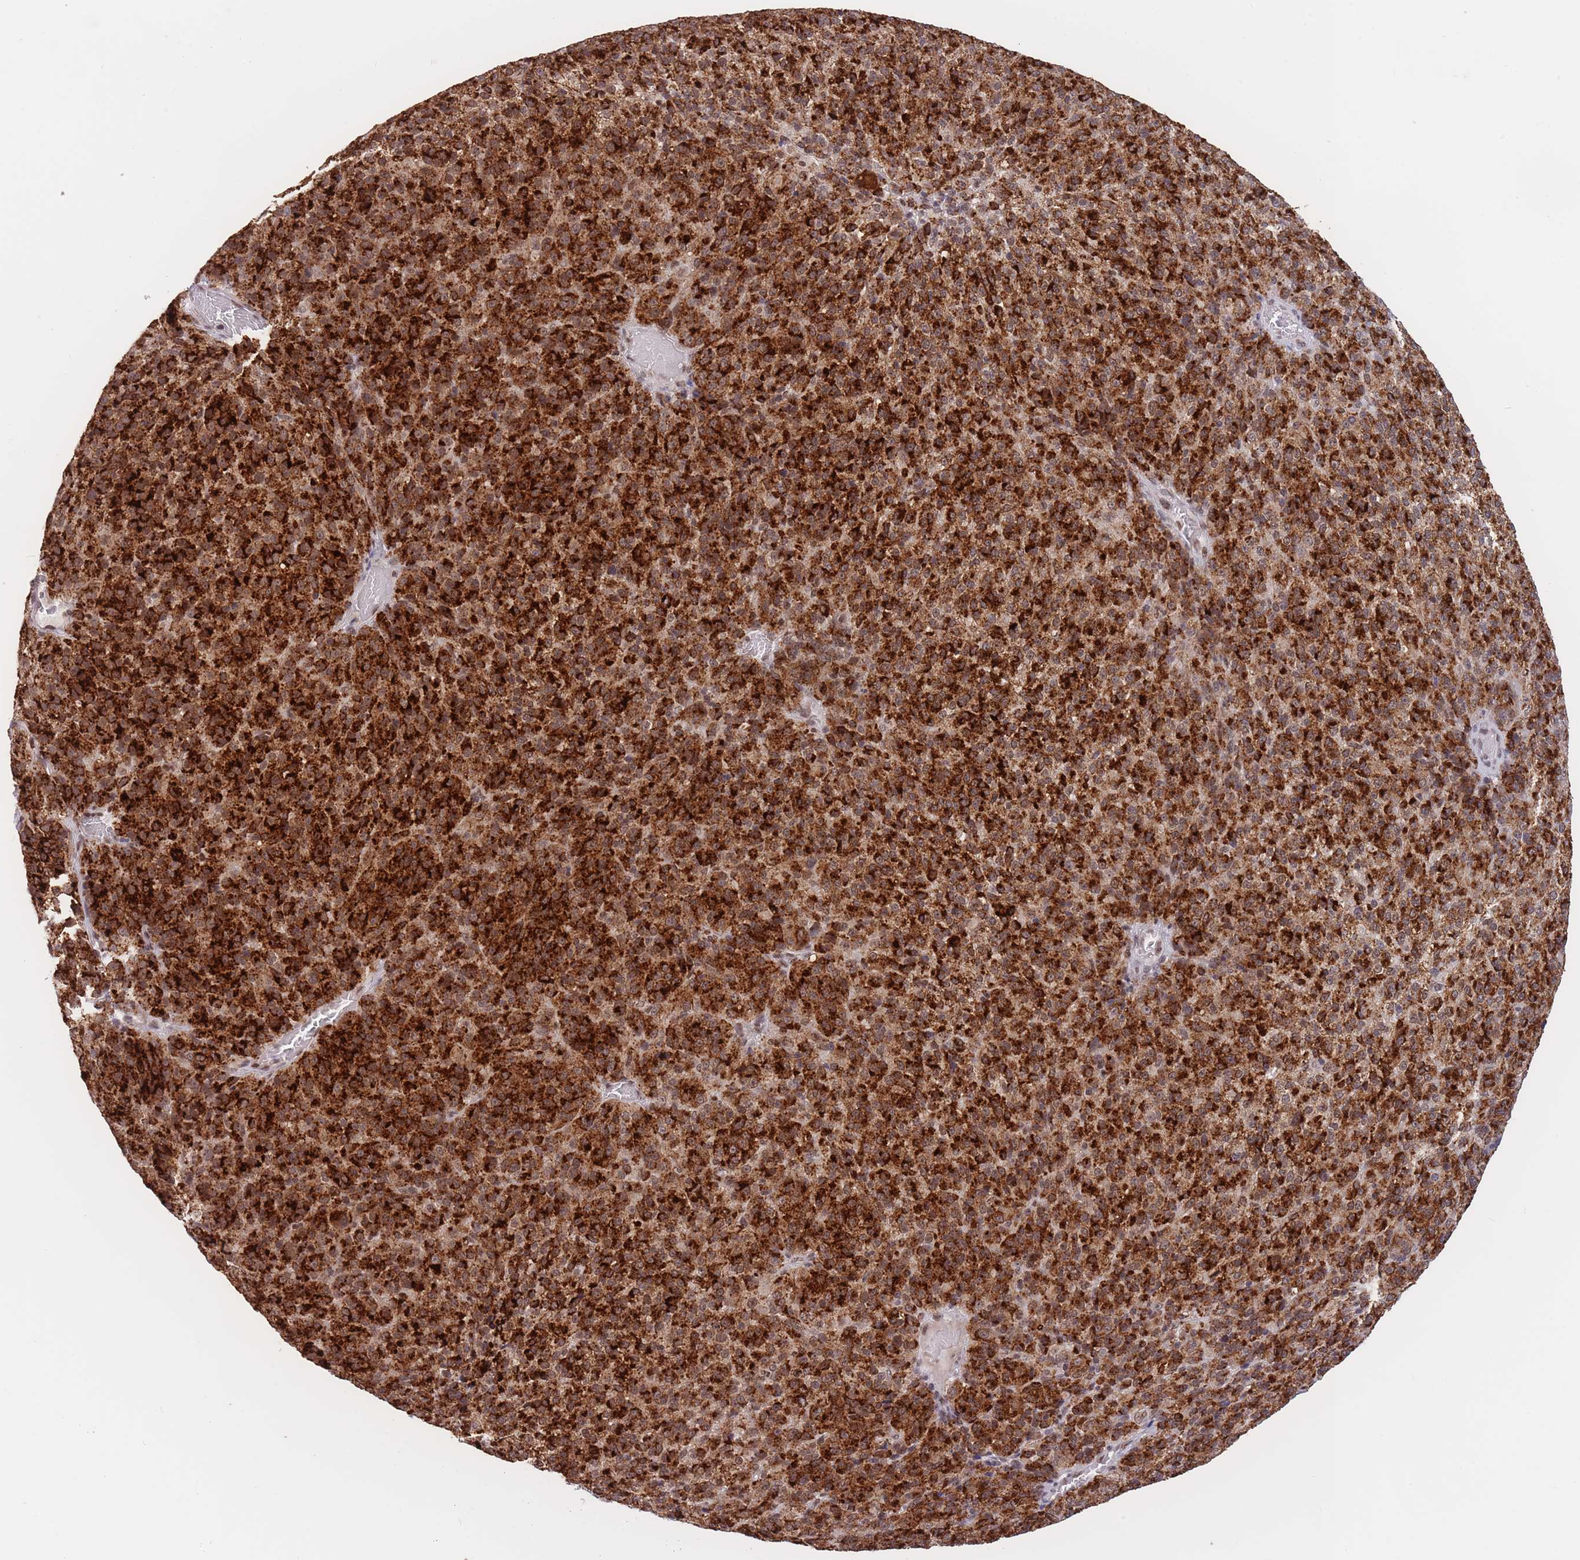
{"staining": {"intensity": "strong", "quantity": ">75%", "location": "cytoplasmic/membranous"}, "tissue": "melanoma", "cell_type": "Tumor cells", "image_type": "cancer", "snomed": [{"axis": "morphology", "description": "Malignant melanoma, Metastatic site"}, {"axis": "topography", "description": "Brain"}], "caption": "Malignant melanoma (metastatic site) stained for a protein (brown) reveals strong cytoplasmic/membranous positive expression in approximately >75% of tumor cells.", "gene": "SMAD9", "patient": {"sex": "female", "age": 56}}